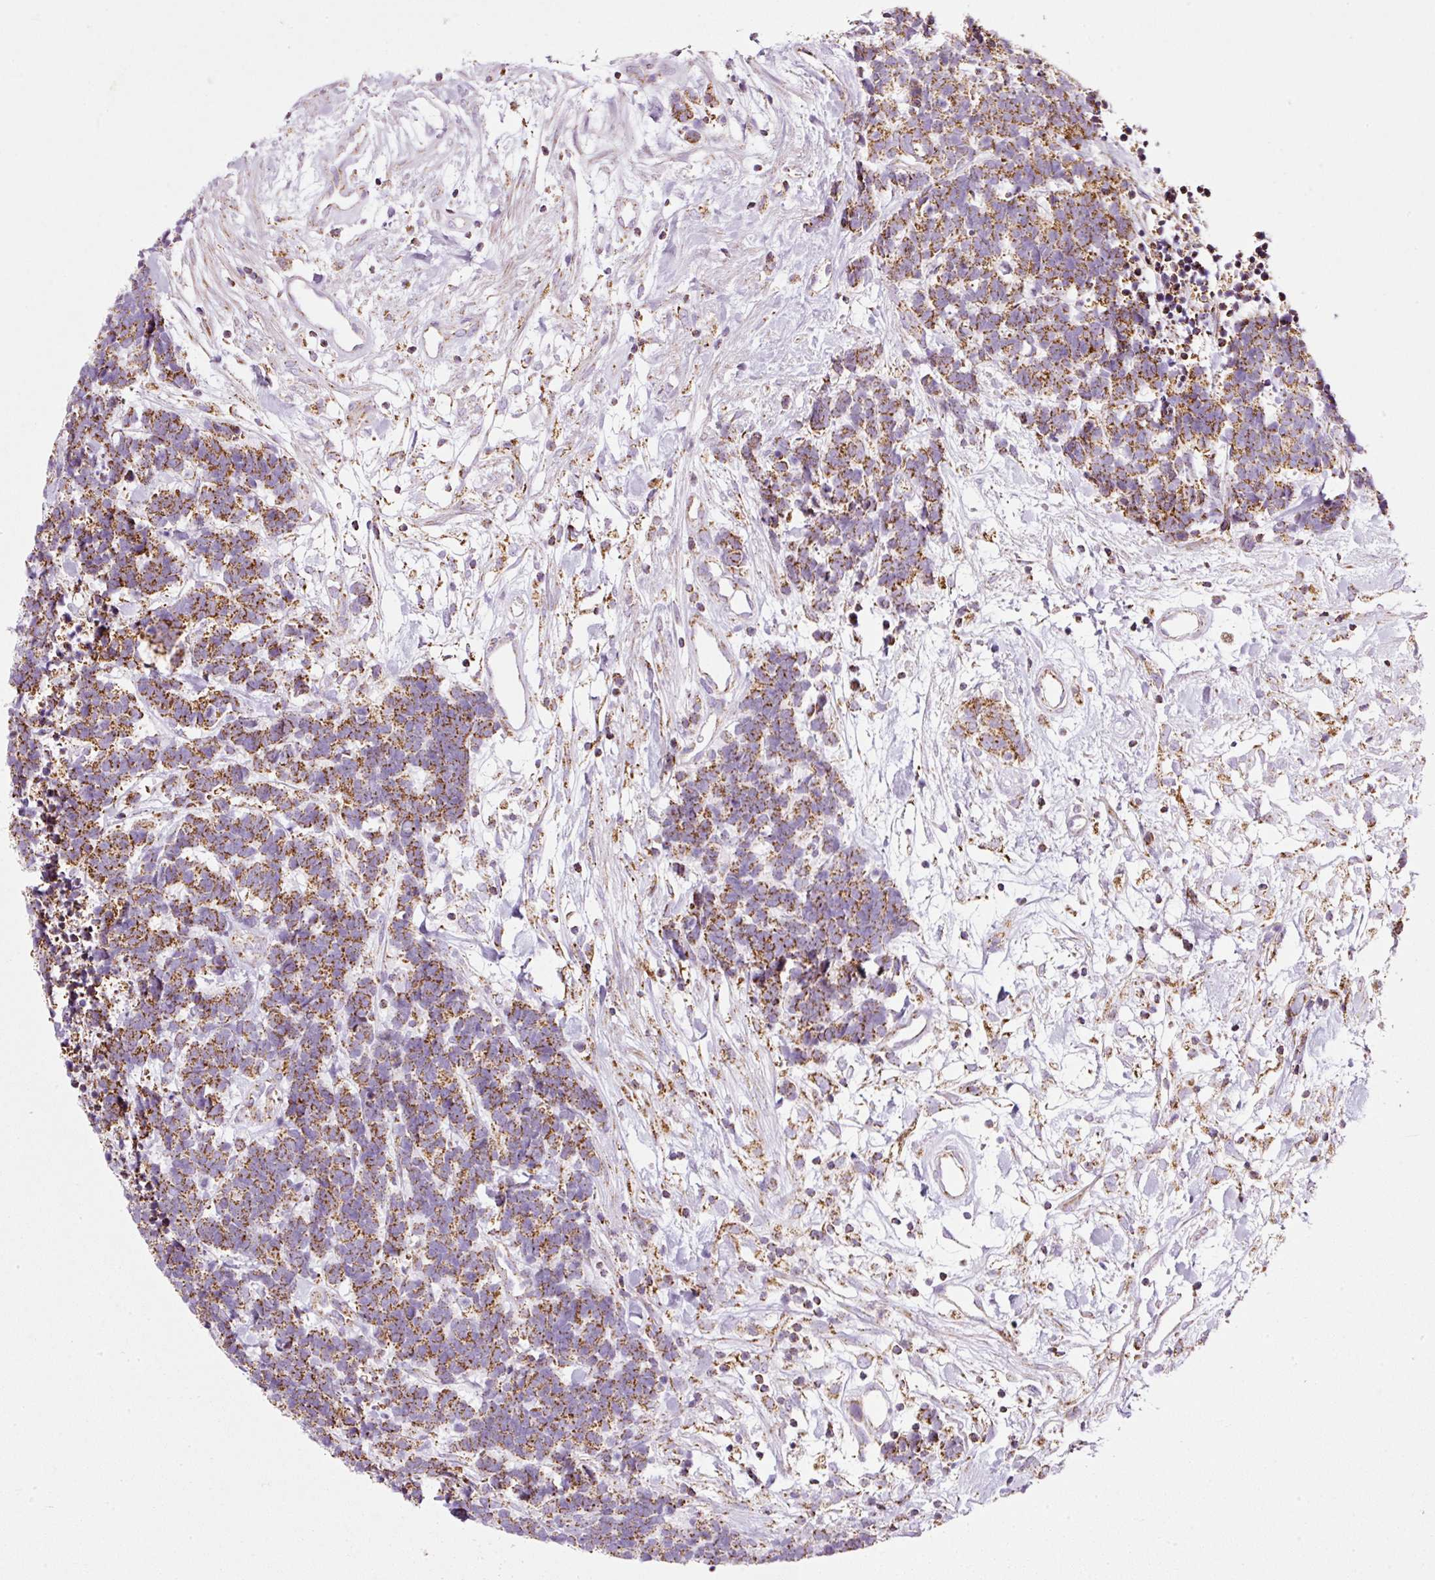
{"staining": {"intensity": "moderate", "quantity": ">75%", "location": "cytoplasmic/membranous"}, "tissue": "carcinoid", "cell_type": "Tumor cells", "image_type": "cancer", "snomed": [{"axis": "morphology", "description": "Carcinoma, NOS"}, {"axis": "morphology", "description": "Carcinoid, malignant, NOS"}, {"axis": "topography", "description": "Urinary bladder"}], "caption": "High-magnification brightfield microscopy of carcinoid stained with DAB (3,3'-diaminobenzidine) (brown) and counterstained with hematoxylin (blue). tumor cells exhibit moderate cytoplasmic/membranous expression is appreciated in approximately>75% of cells.", "gene": "SDHA", "patient": {"sex": "male", "age": 57}}